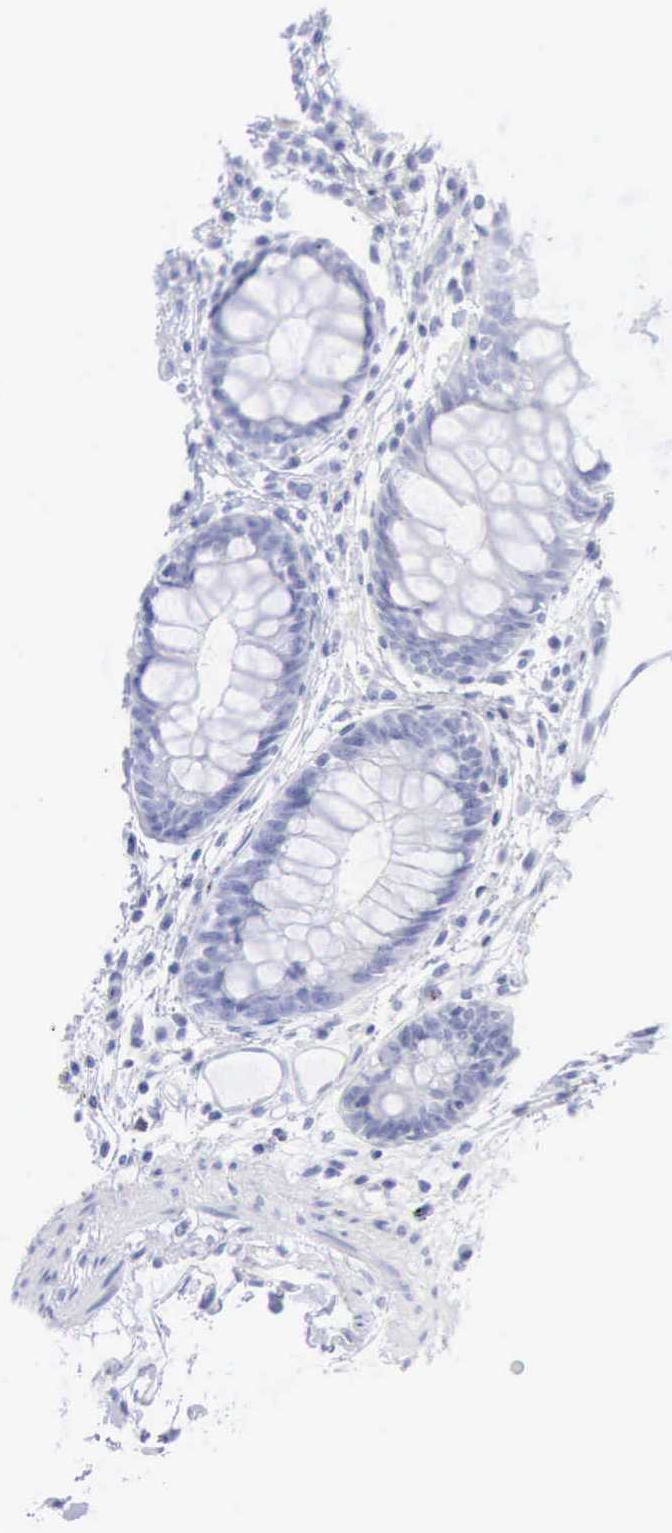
{"staining": {"intensity": "negative", "quantity": "none", "location": "none"}, "tissue": "colon", "cell_type": "Endothelial cells", "image_type": "normal", "snomed": [{"axis": "morphology", "description": "Normal tissue, NOS"}, {"axis": "topography", "description": "Smooth muscle"}, {"axis": "topography", "description": "Colon"}], "caption": "Colon was stained to show a protein in brown. There is no significant staining in endothelial cells. (DAB (3,3'-diaminobenzidine) immunohistochemistry with hematoxylin counter stain).", "gene": "GZMB", "patient": {"sex": "male", "age": 67}}